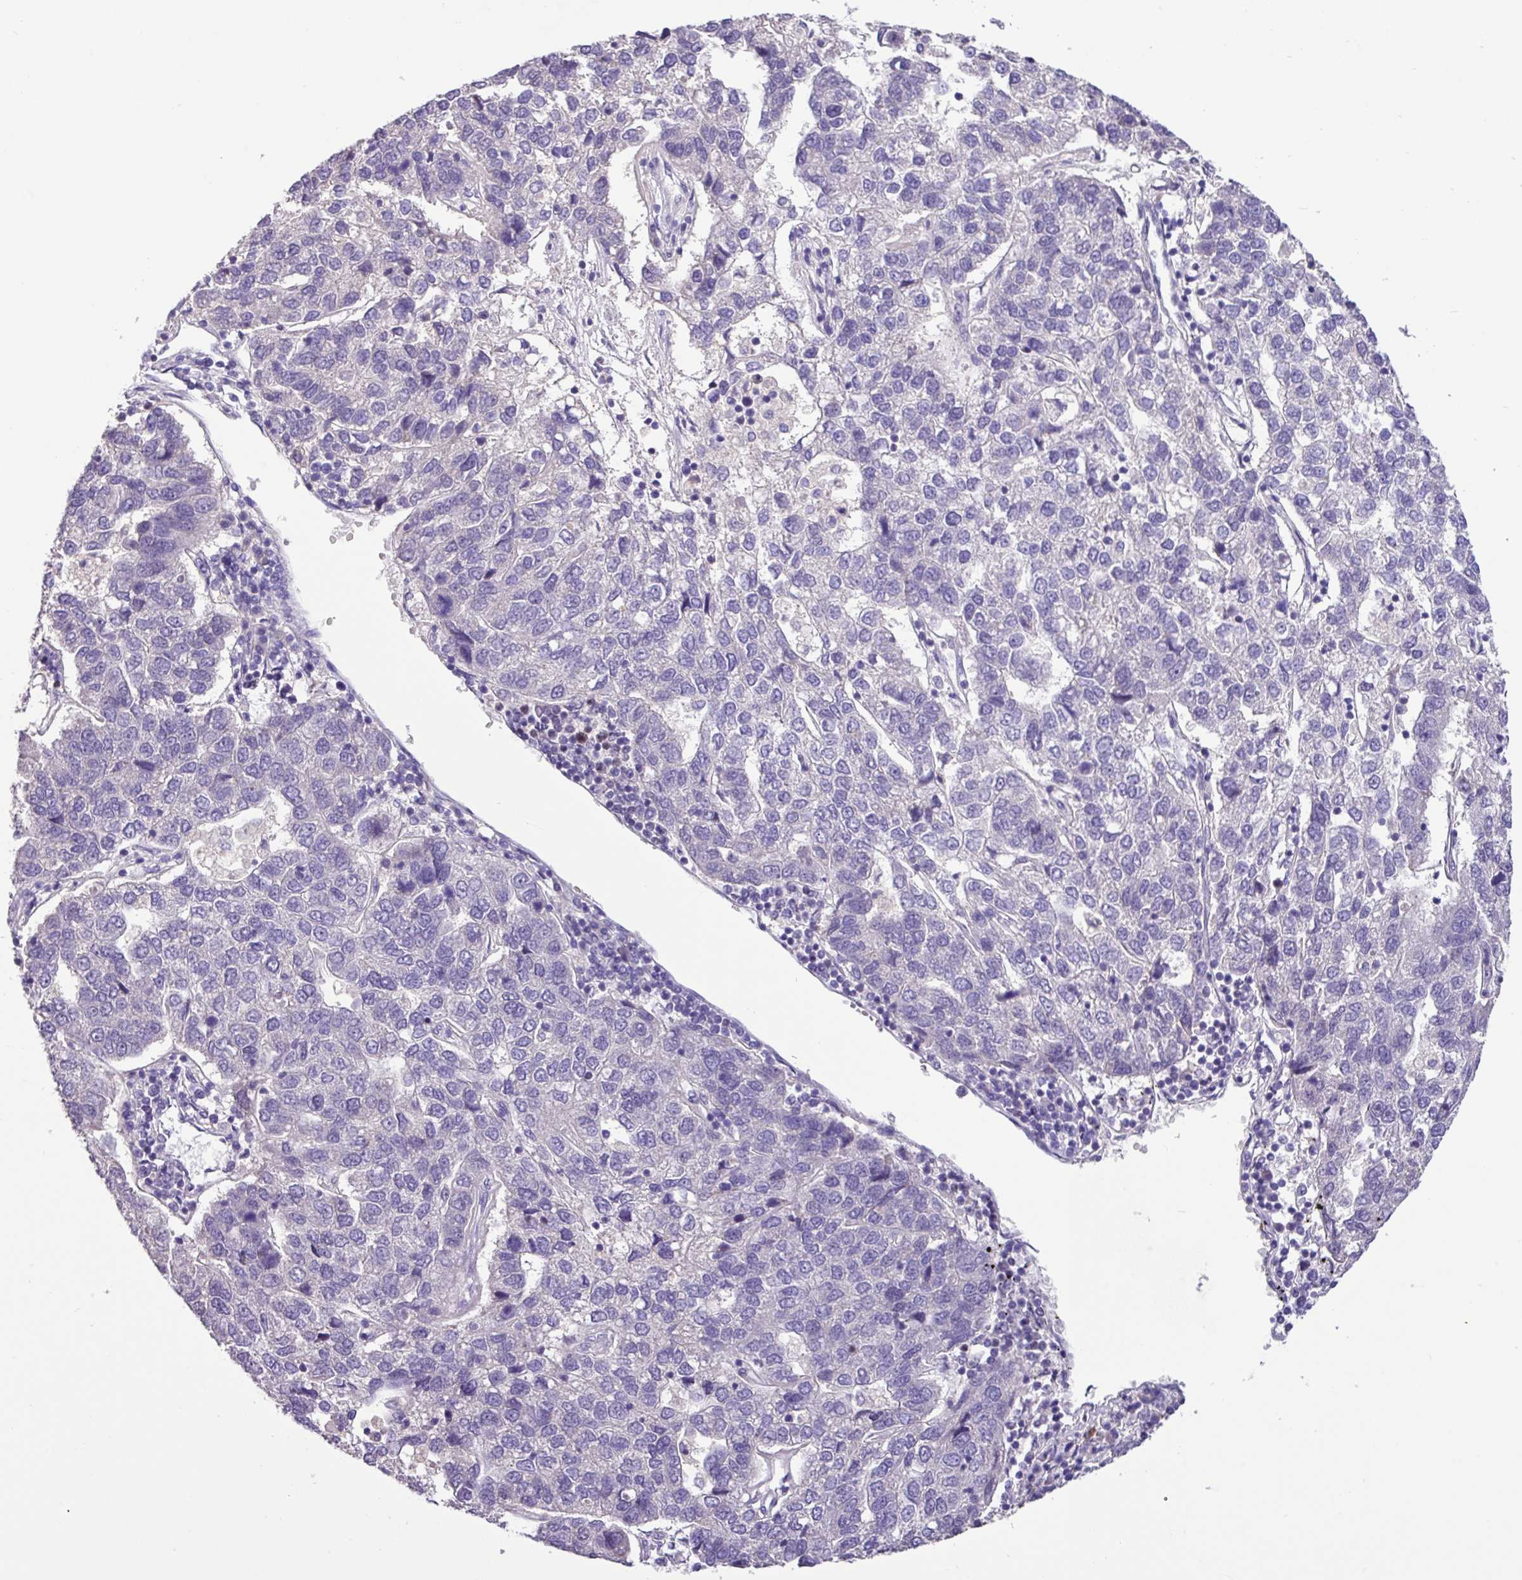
{"staining": {"intensity": "negative", "quantity": "none", "location": "none"}, "tissue": "pancreatic cancer", "cell_type": "Tumor cells", "image_type": "cancer", "snomed": [{"axis": "morphology", "description": "Adenocarcinoma, NOS"}, {"axis": "topography", "description": "Pancreas"}], "caption": "High magnification brightfield microscopy of pancreatic adenocarcinoma stained with DAB (brown) and counterstained with hematoxylin (blue): tumor cells show no significant positivity.", "gene": "PAX8", "patient": {"sex": "female", "age": 61}}